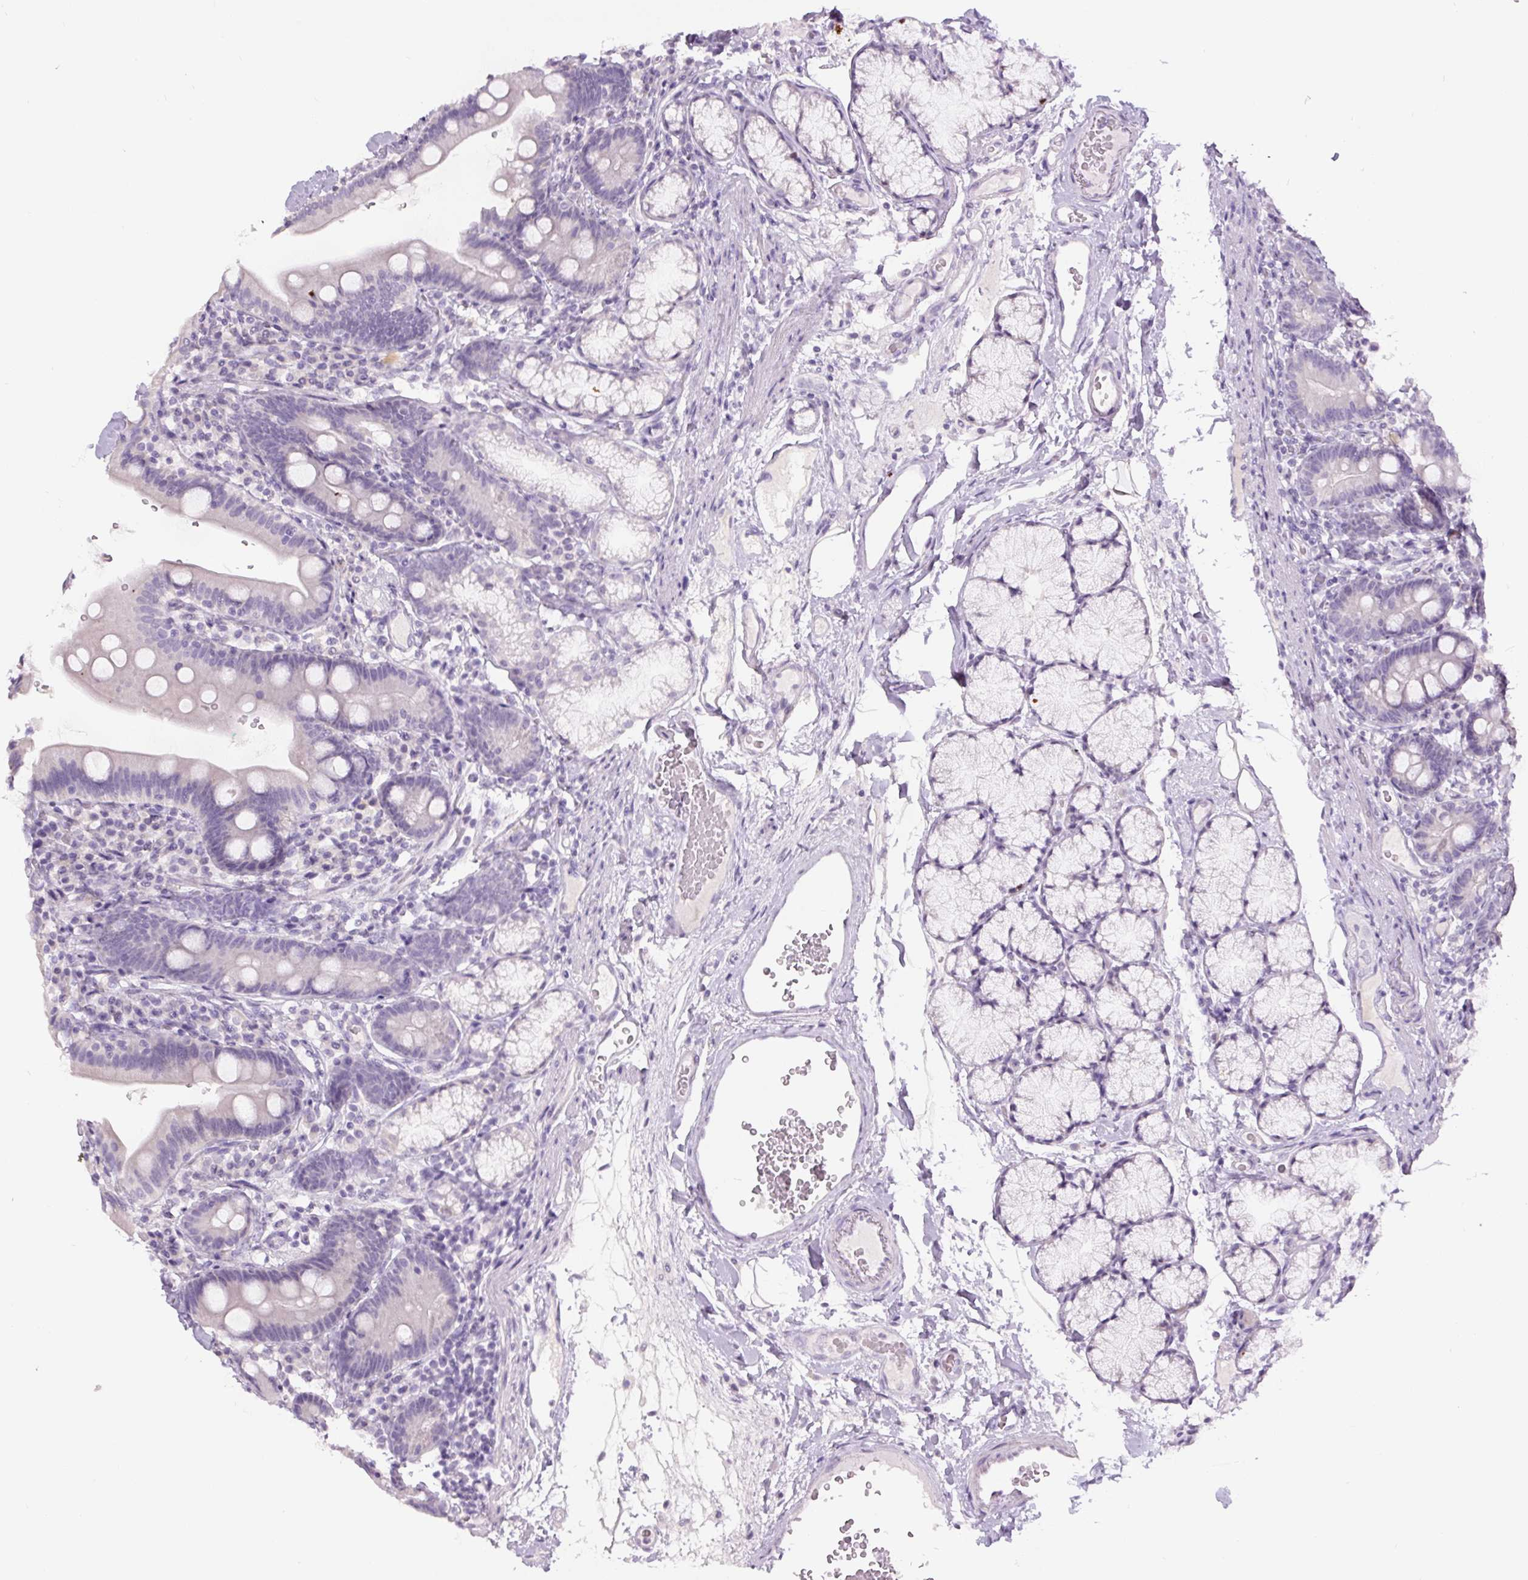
{"staining": {"intensity": "negative", "quantity": "none", "location": "none"}, "tissue": "duodenum", "cell_type": "Glandular cells", "image_type": "normal", "snomed": [{"axis": "morphology", "description": "Normal tissue, NOS"}, {"axis": "topography", "description": "Duodenum"}], "caption": "DAB immunohistochemical staining of benign human duodenum demonstrates no significant positivity in glandular cells.", "gene": "SIX1", "patient": {"sex": "female", "age": 67}}